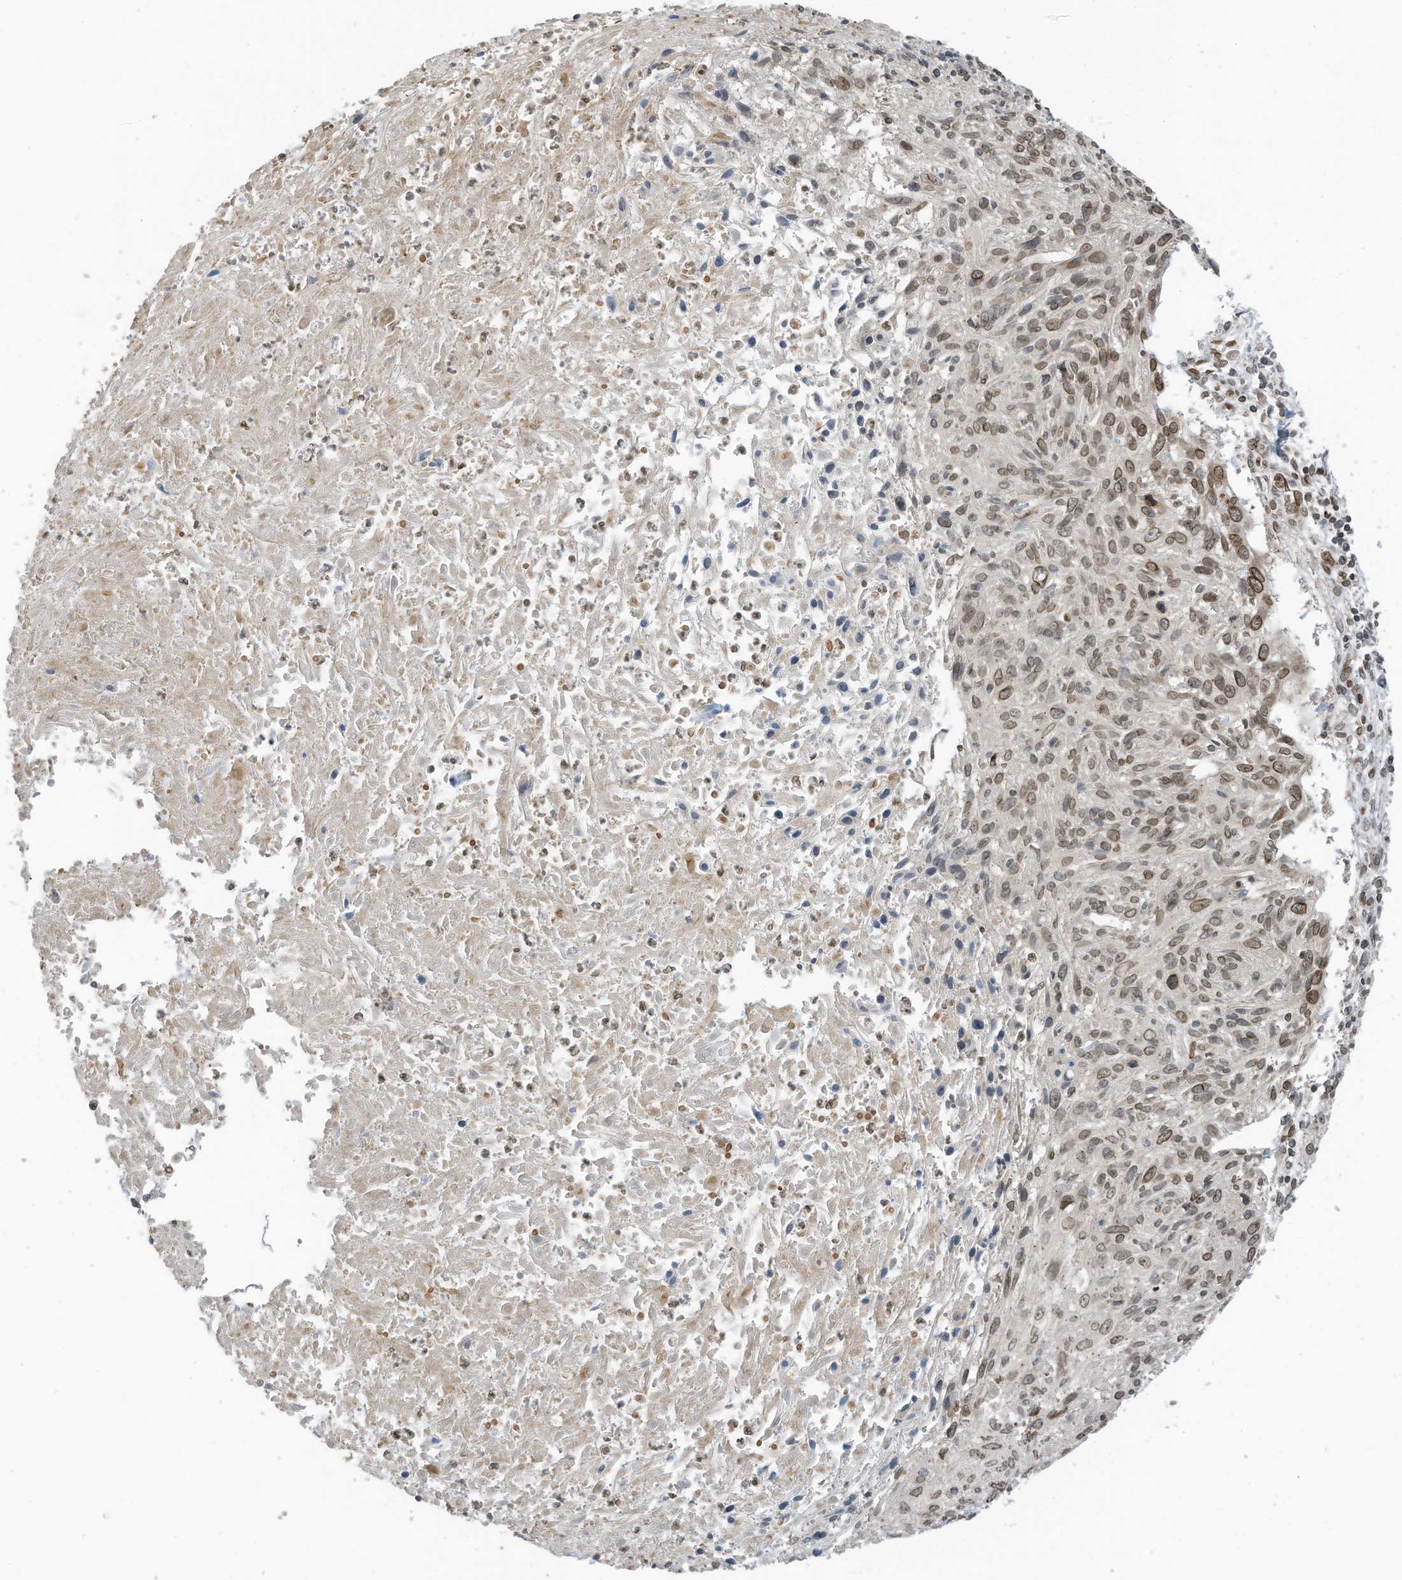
{"staining": {"intensity": "moderate", "quantity": ">75%", "location": "cytoplasmic/membranous,nuclear"}, "tissue": "cervical cancer", "cell_type": "Tumor cells", "image_type": "cancer", "snomed": [{"axis": "morphology", "description": "Squamous cell carcinoma, NOS"}, {"axis": "topography", "description": "Cervix"}], "caption": "IHC of squamous cell carcinoma (cervical) demonstrates medium levels of moderate cytoplasmic/membranous and nuclear staining in about >75% of tumor cells. IHC stains the protein in brown and the nuclei are stained blue.", "gene": "RABL3", "patient": {"sex": "female", "age": 51}}